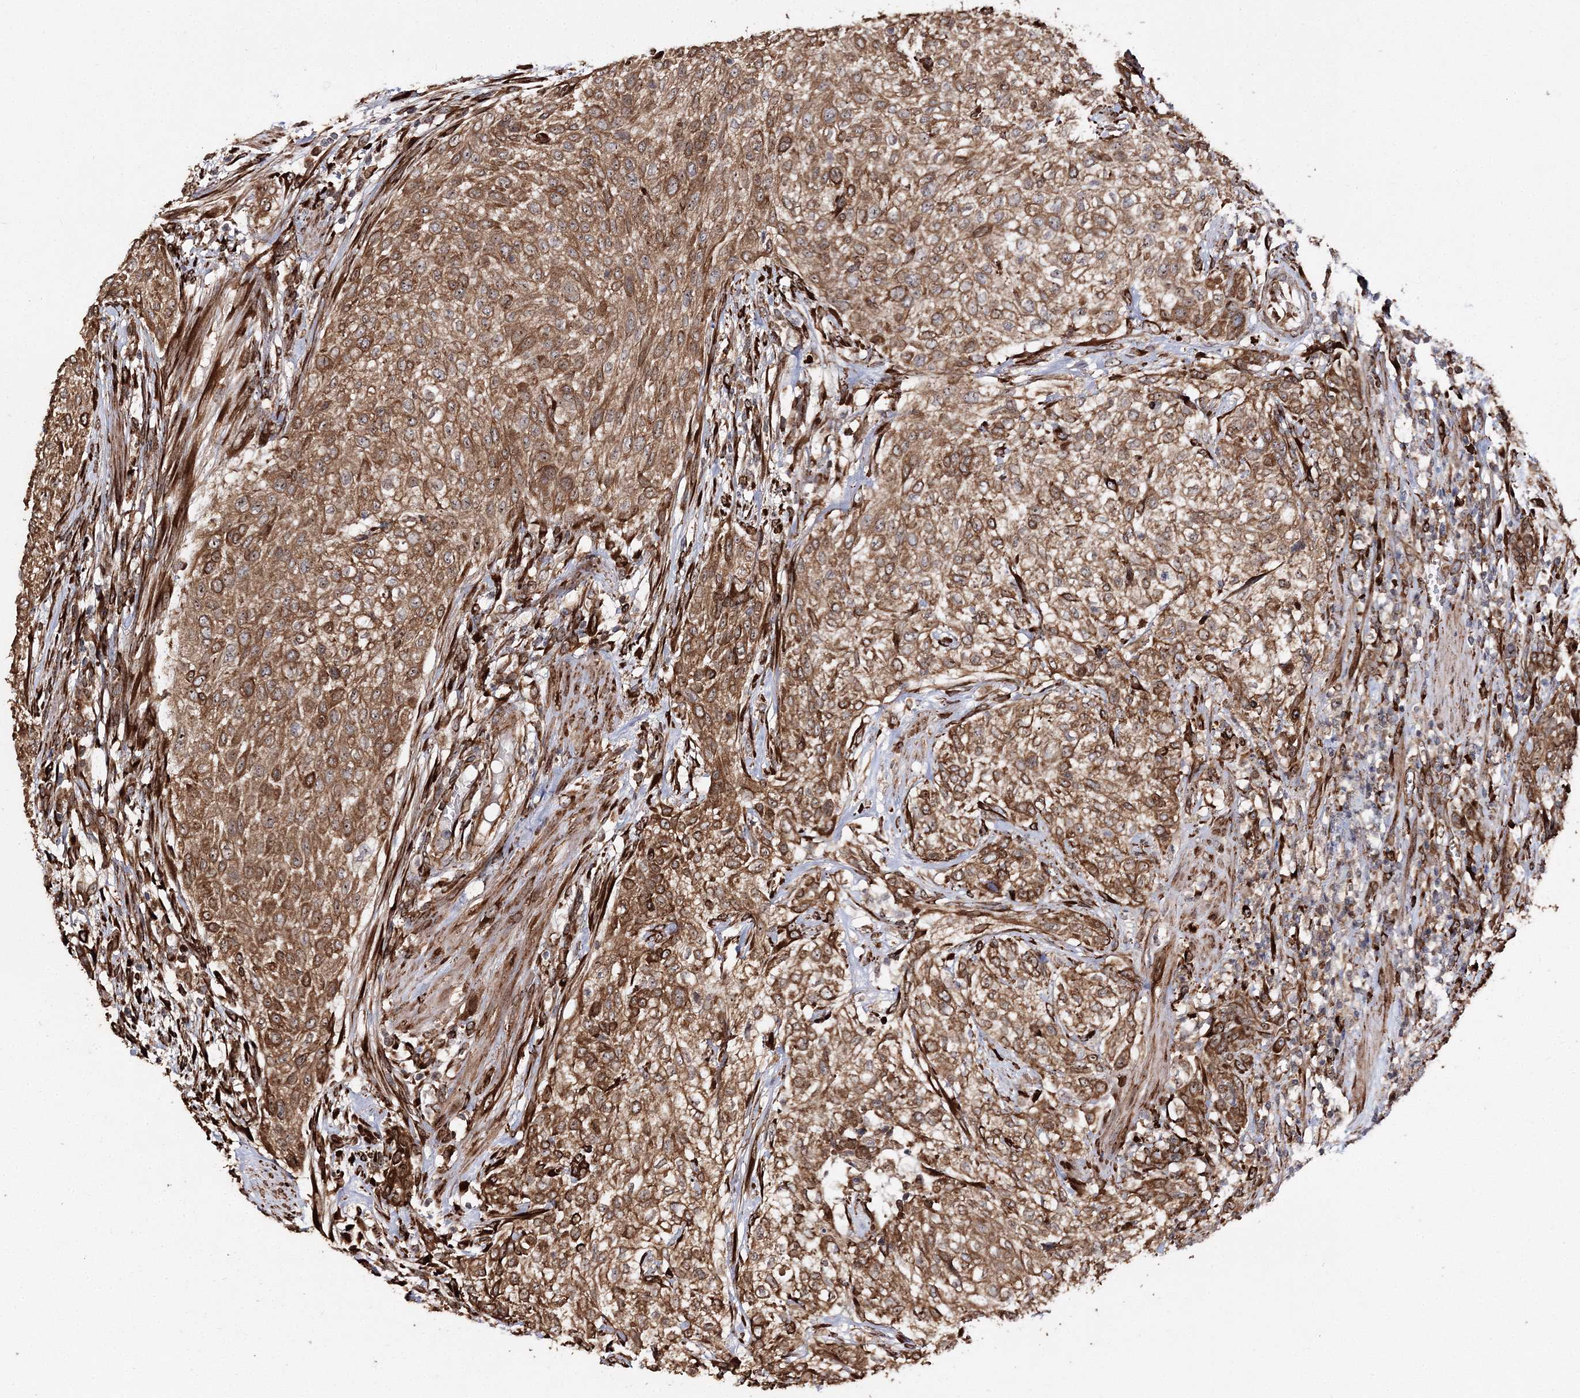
{"staining": {"intensity": "strong", "quantity": ">75%", "location": "cytoplasmic/membranous"}, "tissue": "urothelial cancer", "cell_type": "Tumor cells", "image_type": "cancer", "snomed": [{"axis": "morphology", "description": "Urothelial carcinoma, High grade"}, {"axis": "topography", "description": "Urinary bladder"}], "caption": "An IHC histopathology image of neoplastic tissue is shown. Protein staining in brown shows strong cytoplasmic/membranous positivity in urothelial cancer within tumor cells. Immunohistochemistry (ihc) stains the protein of interest in brown and the nuclei are stained blue.", "gene": "SCRN3", "patient": {"sex": "male", "age": 35}}